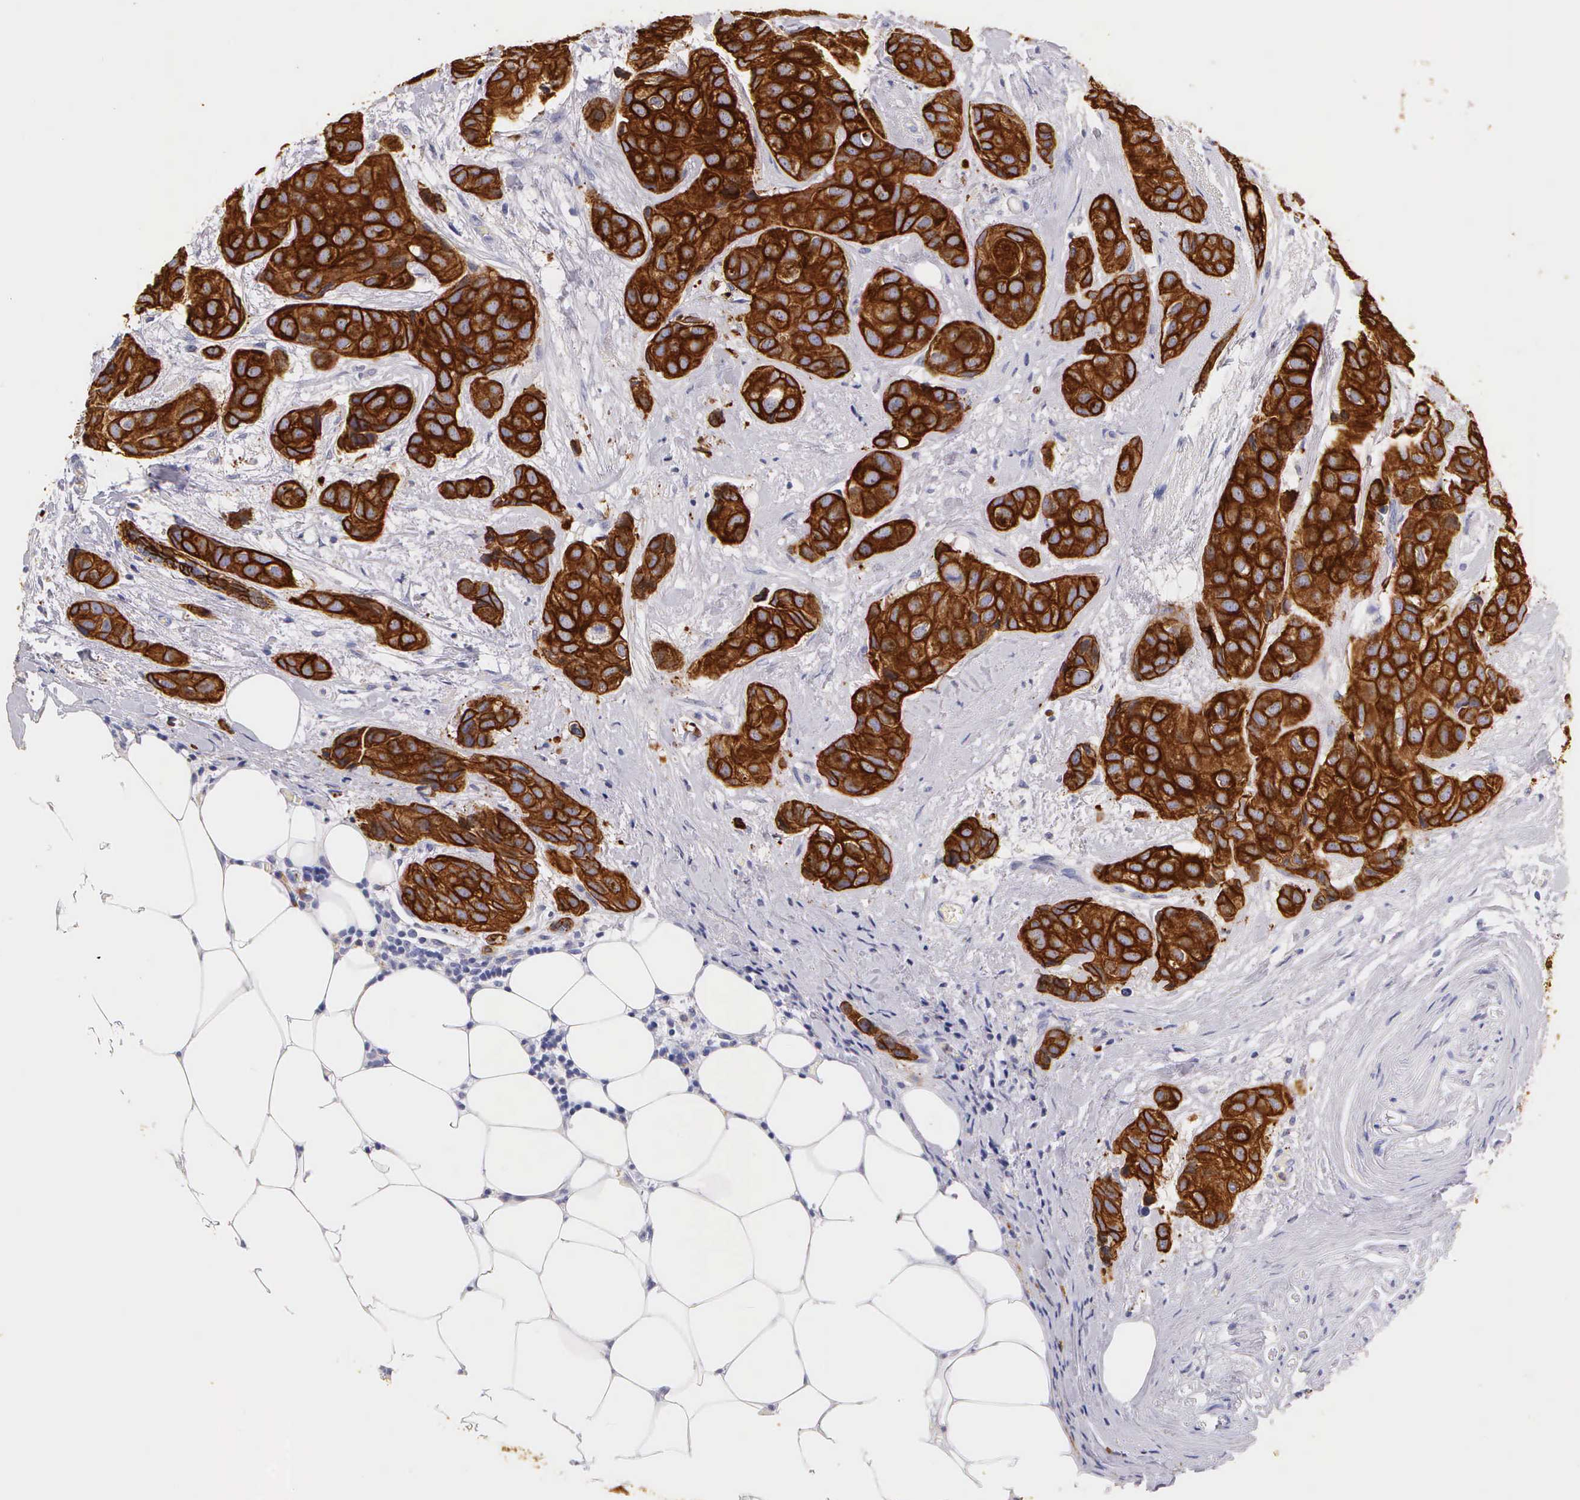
{"staining": {"intensity": "strong", "quantity": ">75%", "location": "cytoplasmic/membranous"}, "tissue": "breast cancer", "cell_type": "Tumor cells", "image_type": "cancer", "snomed": [{"axis": "morphology", "description": "Duct carcinoma"}, {"axis": "topography", "description": "Breast"}], "caption": "Human breast cancer (intraductal carcinoma) stained for a protein (brown) exhibits strong cytoplasmic/membranous positive positivity in about >75% of tumor cells.", "gene": "KRT17", "patient": {"sex": "female", "age": 68}}